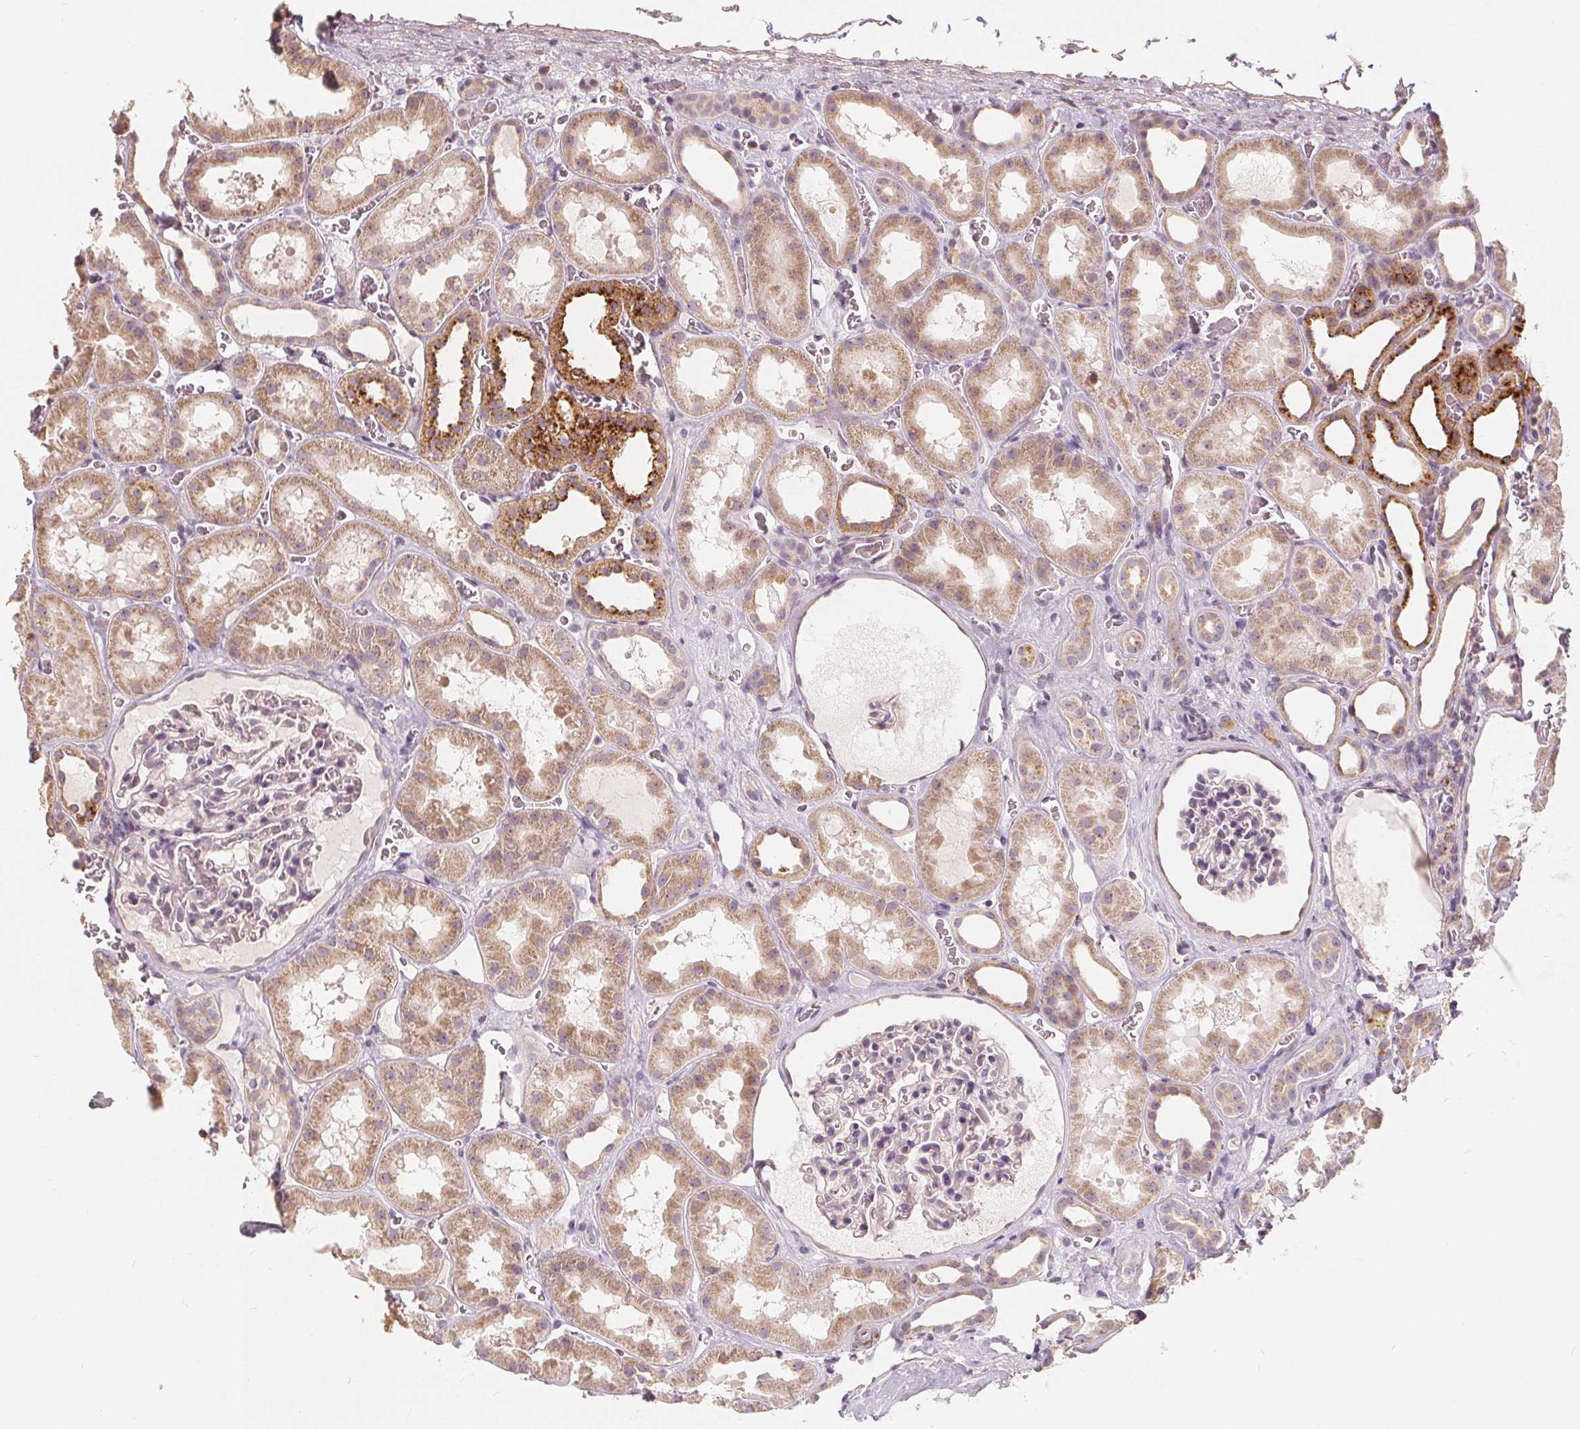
{"staining": {"intensity": "negative", "quantity": "none", "location": "none"}, "tissue": "kidney", "cell_type": "Cells in glomeruli", "image_type": "normal", "snomed": [{"axis": "morphology", "description": "Normal tissue, NOS"}, {"axis": "topography", "description": "Kidney"}], "caption": "The image demonstrates no significant positivity in cells in glomeruli of kidney.", "gene": "DRC3", "patient": {"sex": "female", "age": 41}}